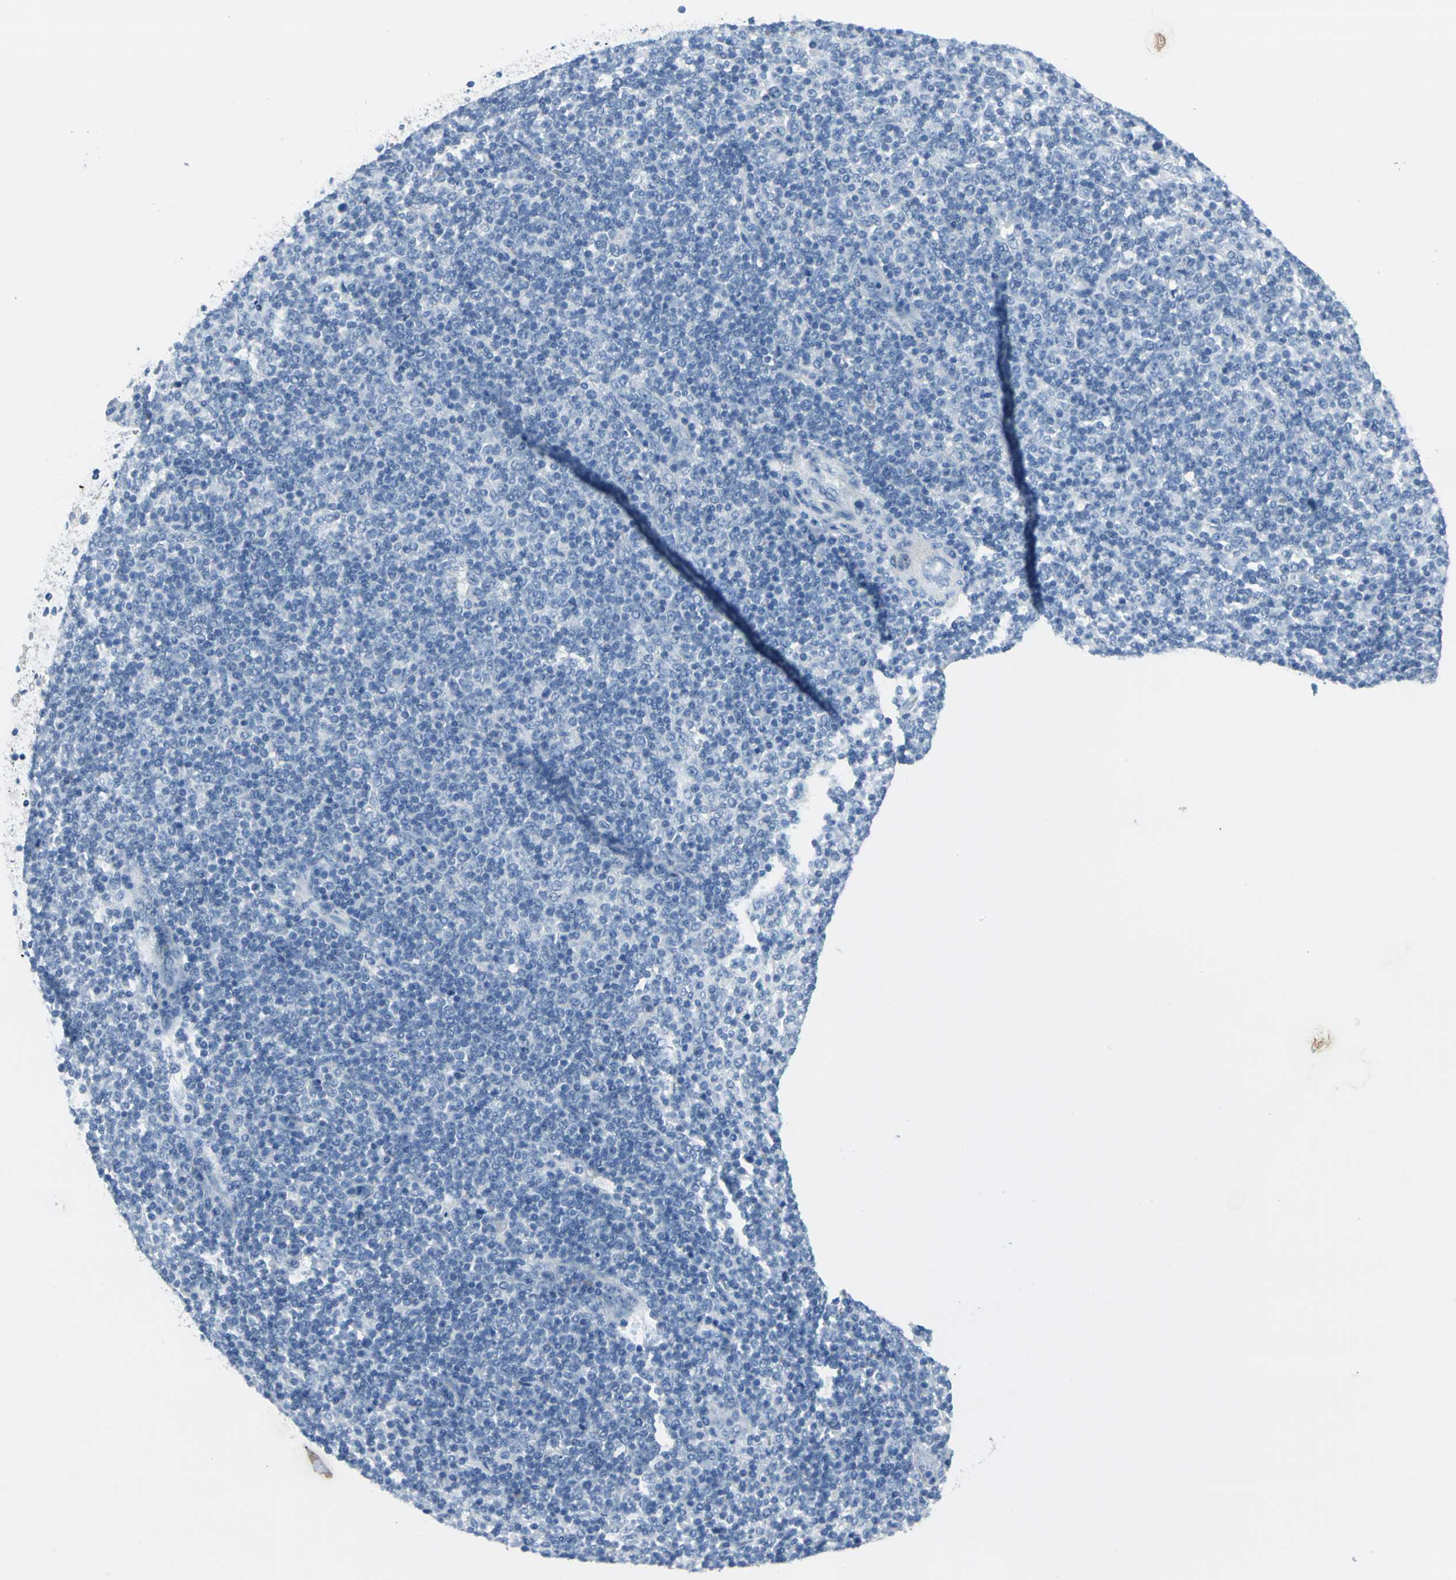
{"staining": {"intensity": "negative", "quantity": "none", "location": "none"}, "tissue": "lymphoma", "cell_type": "Tumor cells", "image_type": "cancer", "snomed": [{"axis": "morphology", "description": "Malignant lymphoma, non-Hodgkin's type, Low grade"}, {"axis": "topography", "description": "Lymph node"}], "caption": "An image of human low-grade malignant lymphoma, non-Hodgkin's type is negative for staining in tumor cells.", "gene": "SFN", "patient": {"sex": "male", "age": 70}}